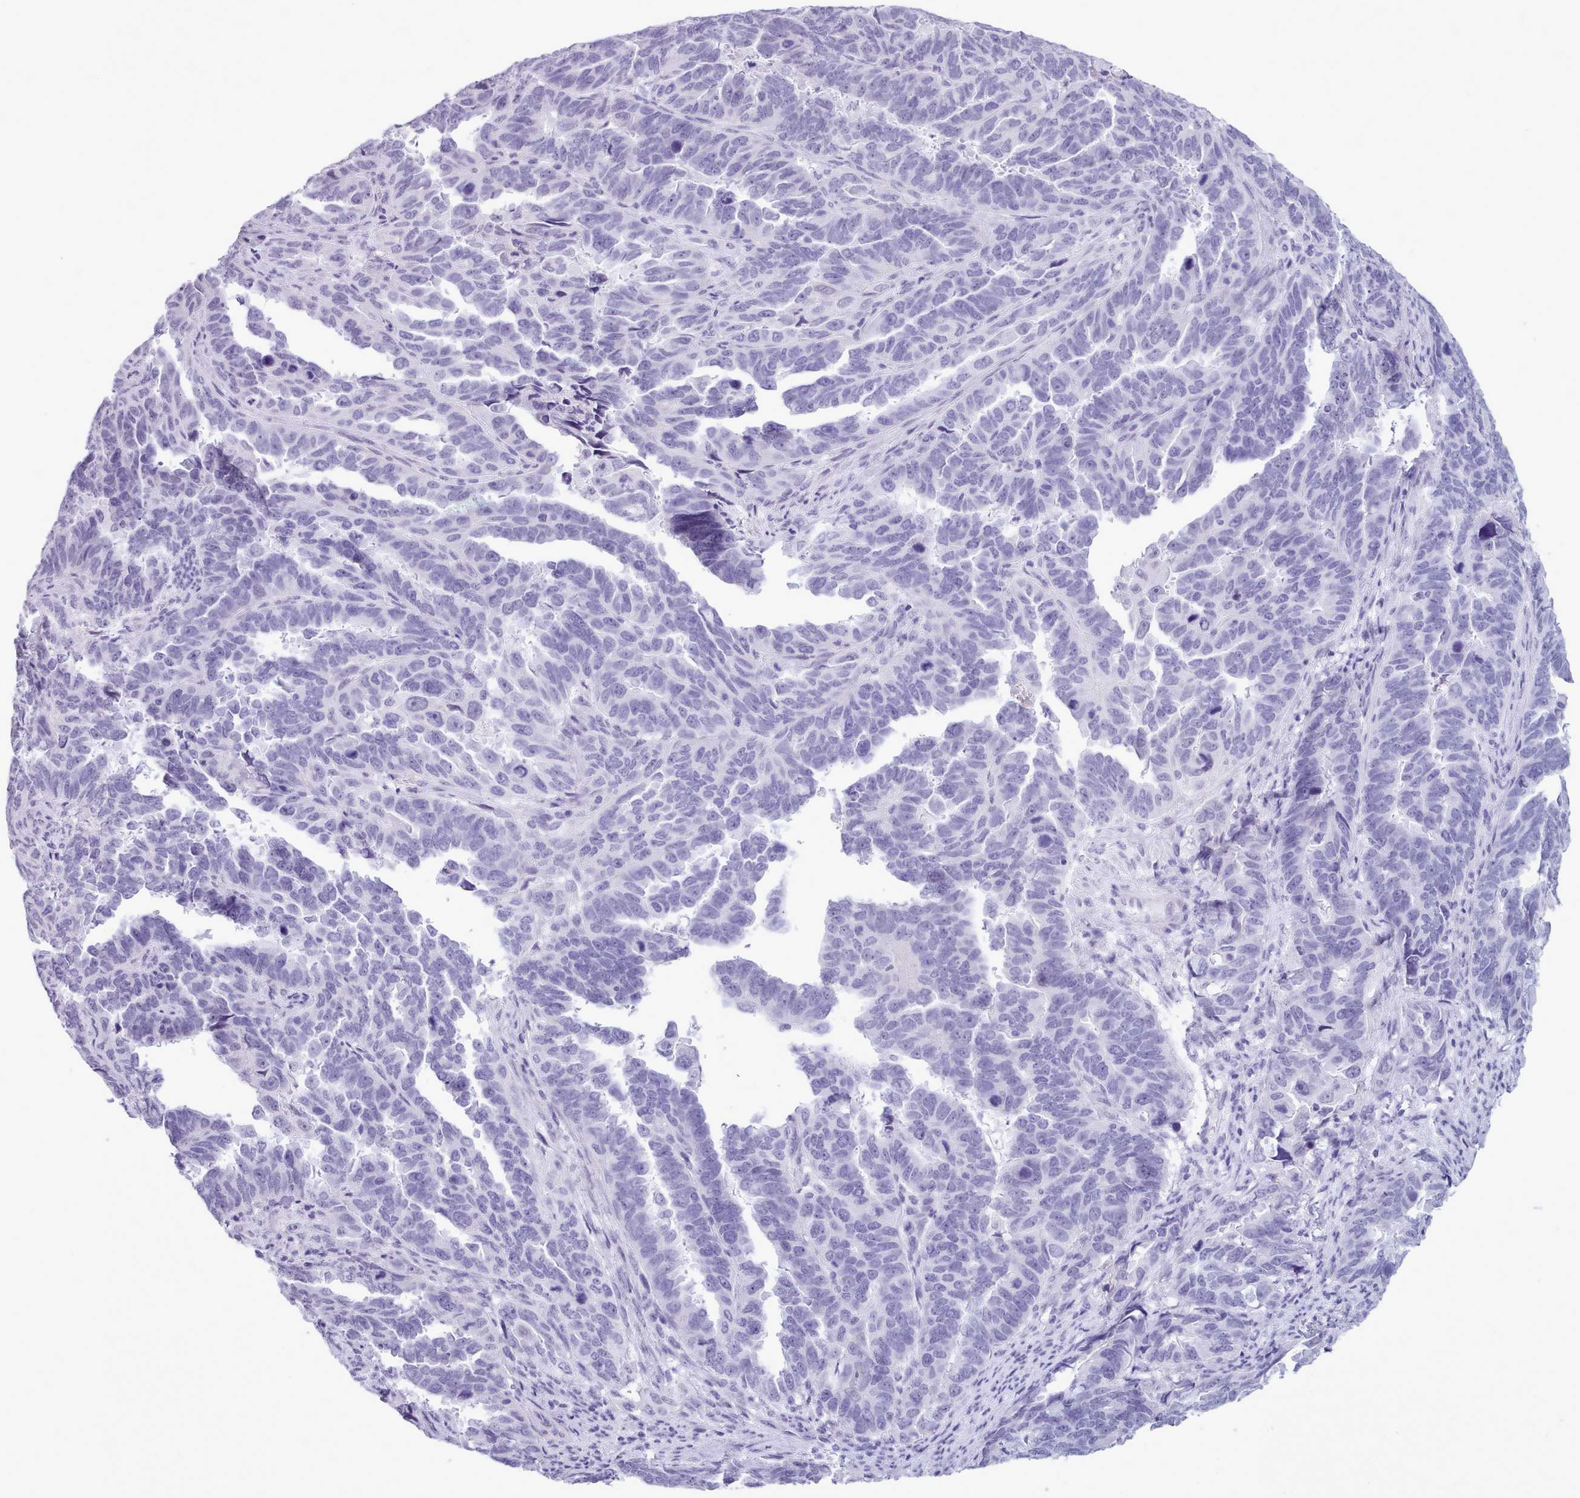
{"staining": {"intensity": "negative", "quantity": "none", "location": "none"}, "tissue": "endometrial cancer", "cell_type": "Tumor cells", "image_type": "cancer", "snomed": [{"axis": "morphology", "description": "Adenocarcinoma, NOS"}, {"axis": "topography", "description": "Endometrium"}], "caption": "This is an immunohistochemistry (IHC) image of adenocarcinoma (endometrial). There is no positivity in tumor cells.", "gene": "FBXO48", "patient": {"sex": "female", "age": 65}}